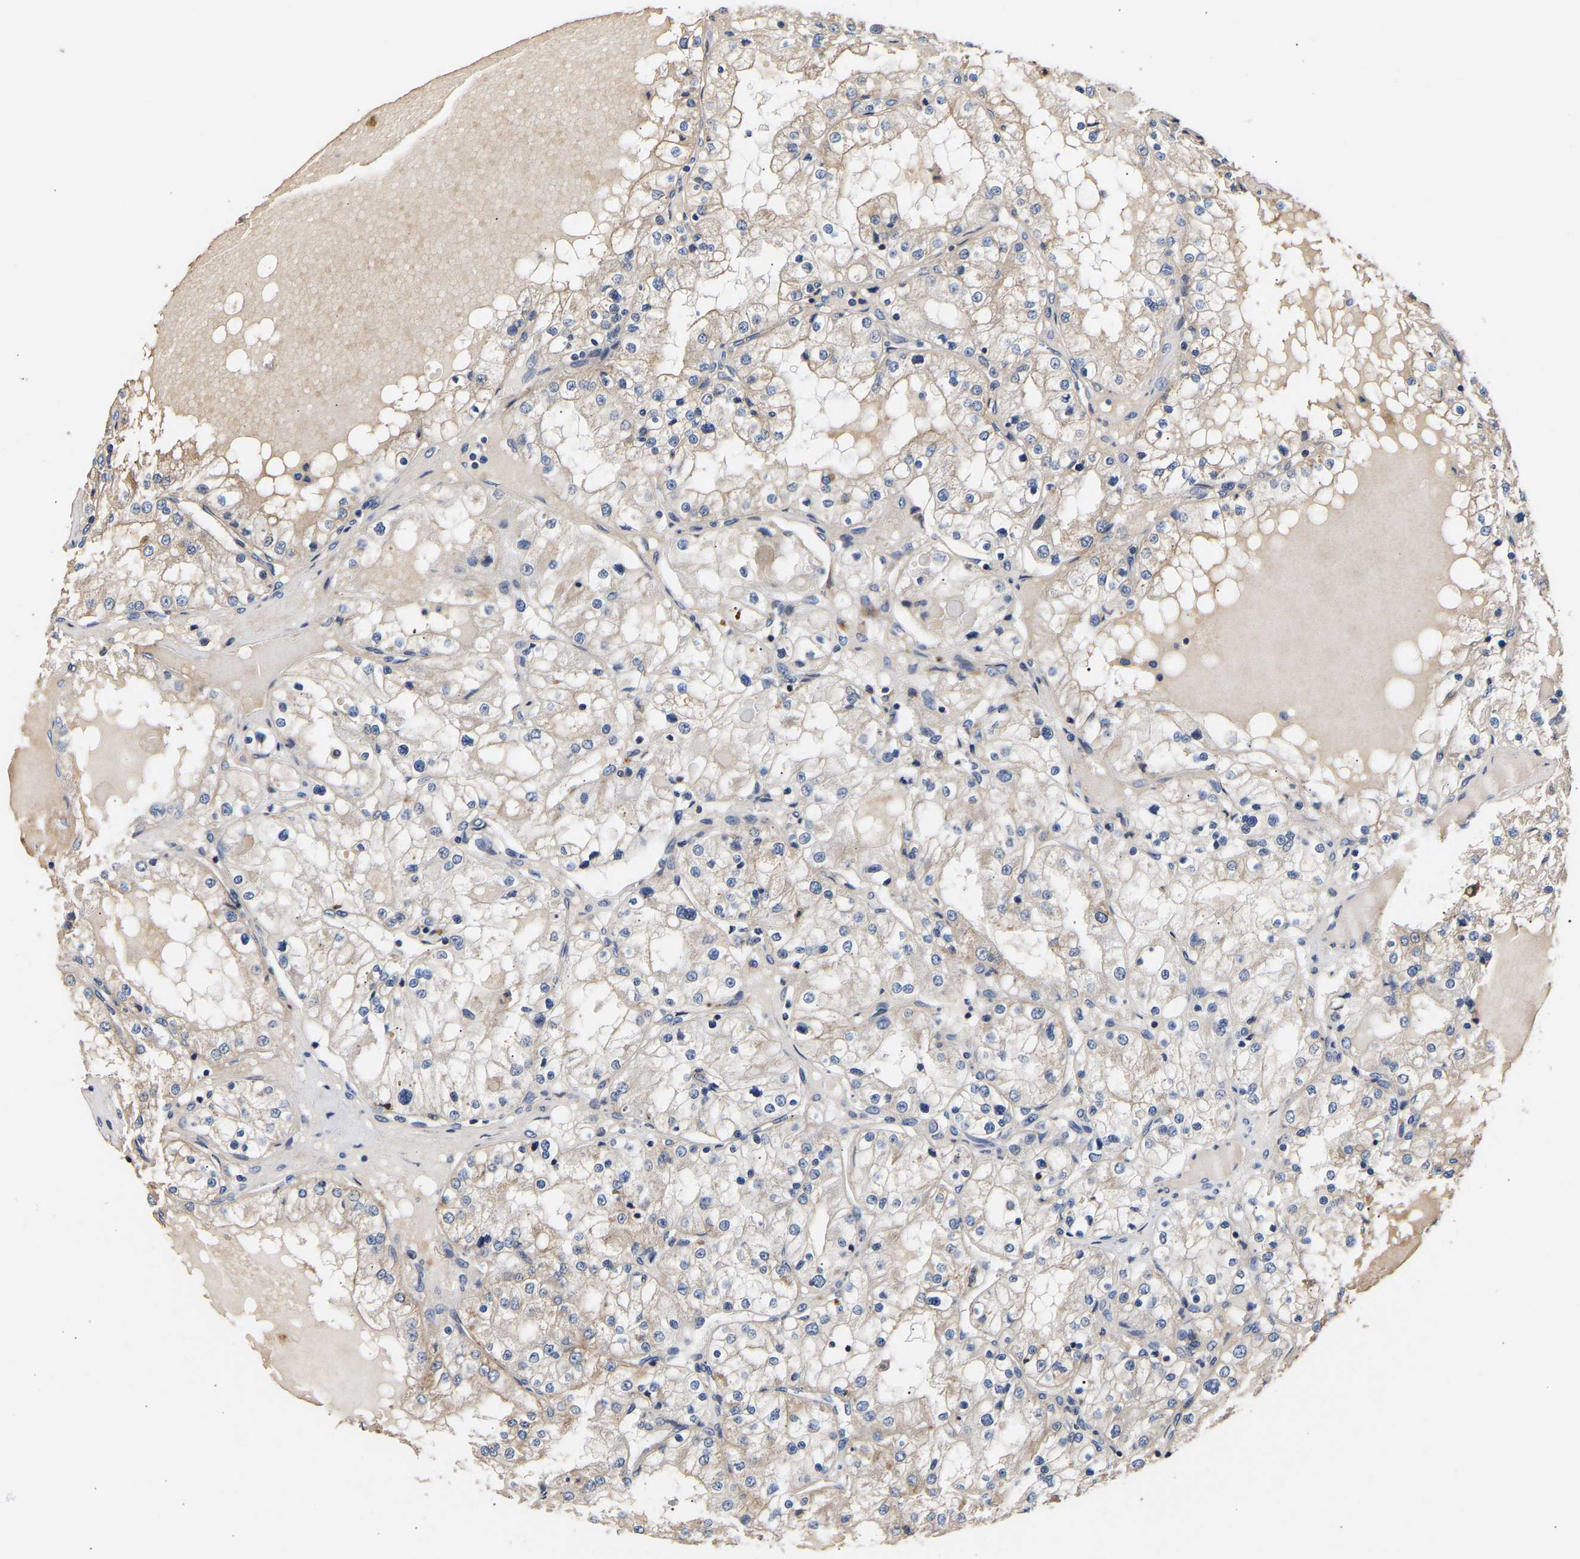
{"staining": {"intensity": "weak", "quantity": "25%-75%", "location": "cytoplasmic/membranous"}, "tissue": "renal cancer", "cell_type": "Tumor cells", "image_type": "cancer", "snomed": [{"axis": "morphology", "description": "Adenocarcinoma, NOS"}, {"axis": "topography", "description": "Kidney"}], "caption": "Protein staining of renal cancer tissue exhibits weak cytoplasmic/membranous staining in about 25%-75% of tumor cells. Nuclei are stained in blue.", "gene": "LRBA", "patient": {"sex": "male", "age": 68}}